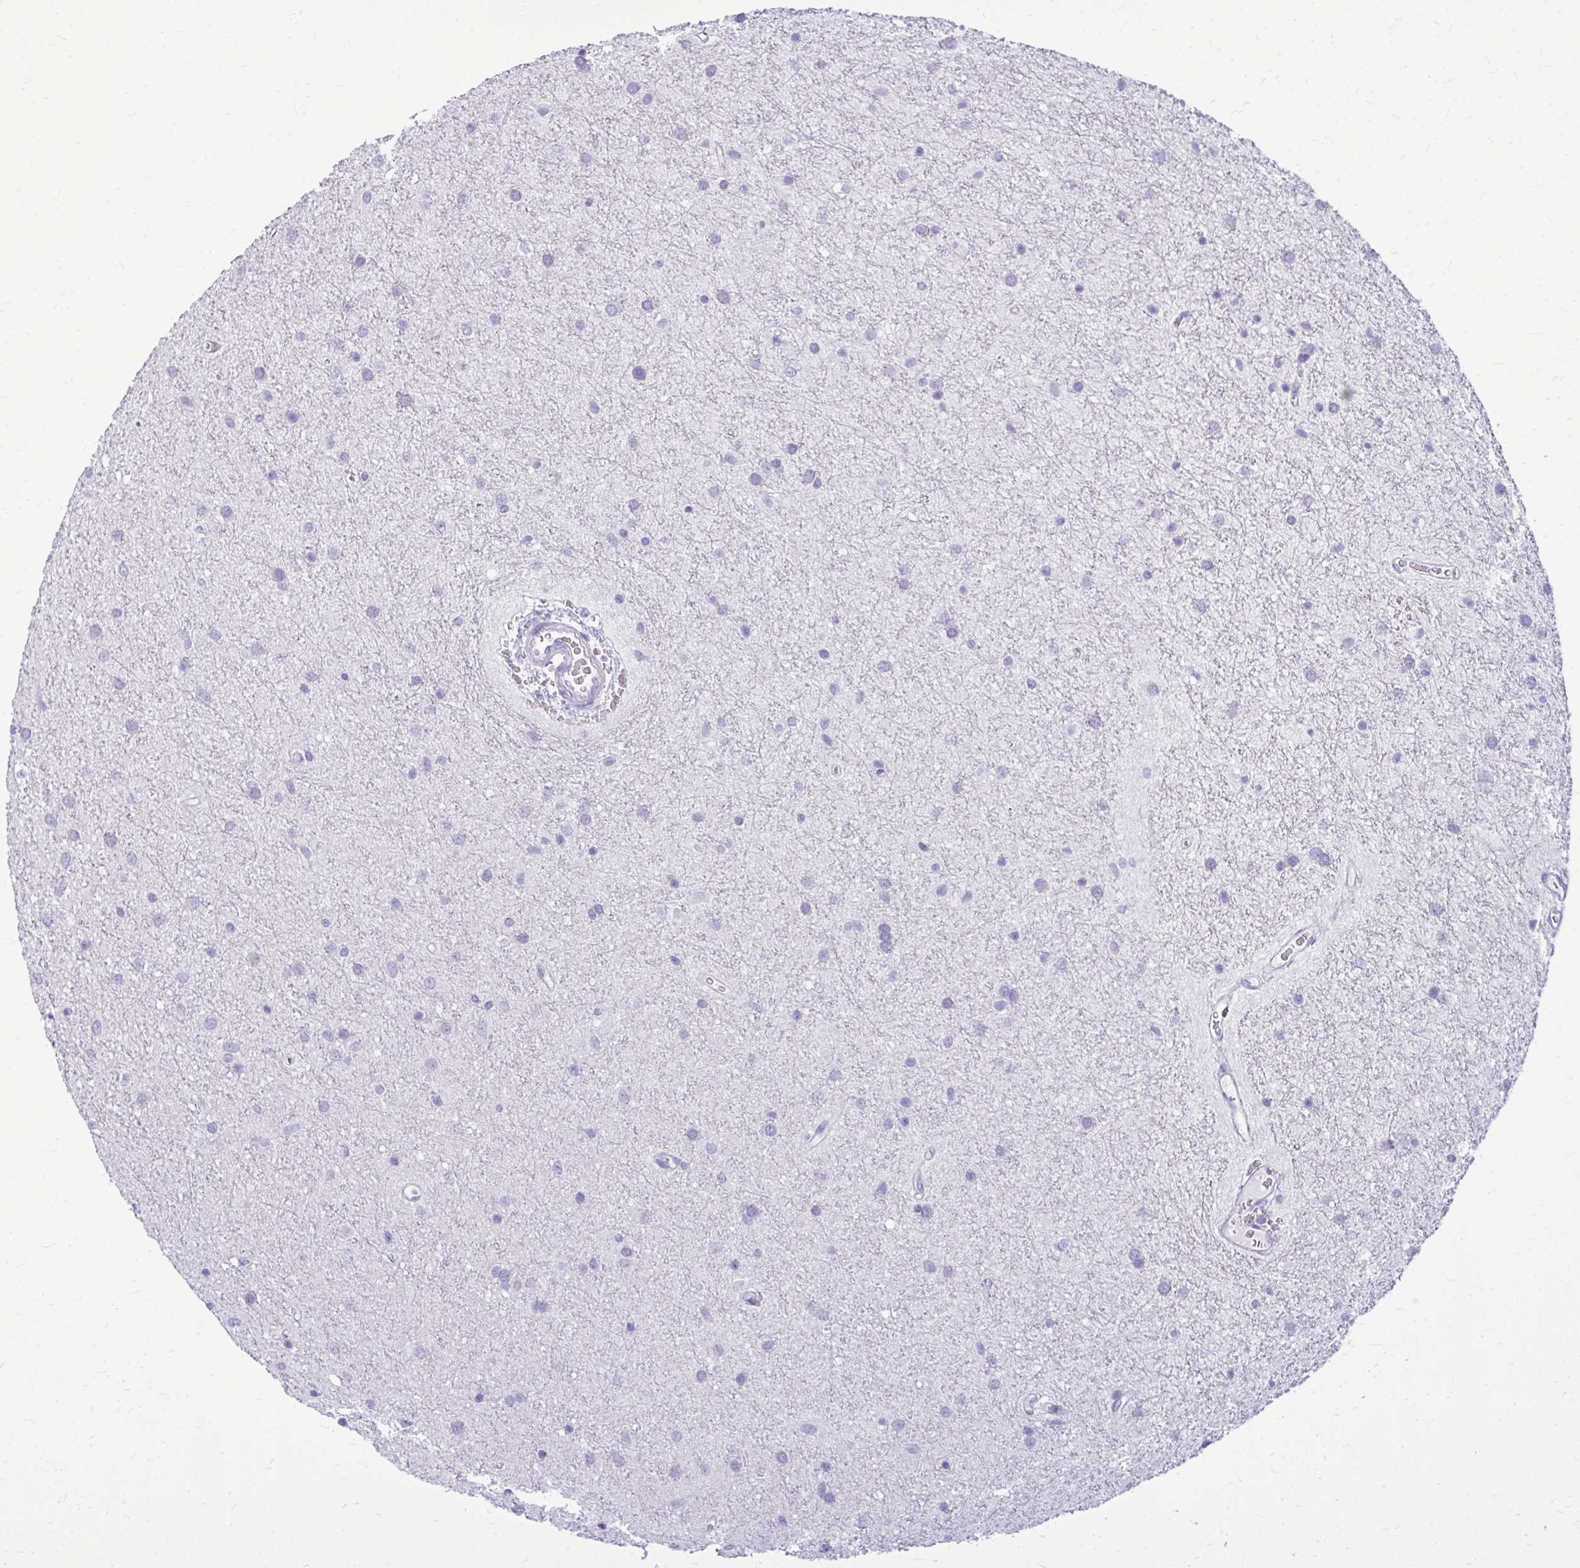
{"staining": {"intensity": "negative", "quantity": "none", "location": "none"}, "tissue": "glioma", "cell_type": "Tumor cells", "image_type": "cancer", "snomed": [{"axis": "morphology", "description": "Glioma, malignant, Low grade"}, {"axis": "topography", "description": "Cerebellum"}], "caption": "Immunohistochemical staining of glioma demonstrates no significant staining in tumor cells.", "gene": "BCL6B", "patient": {"sex": "female", "age": 5}}